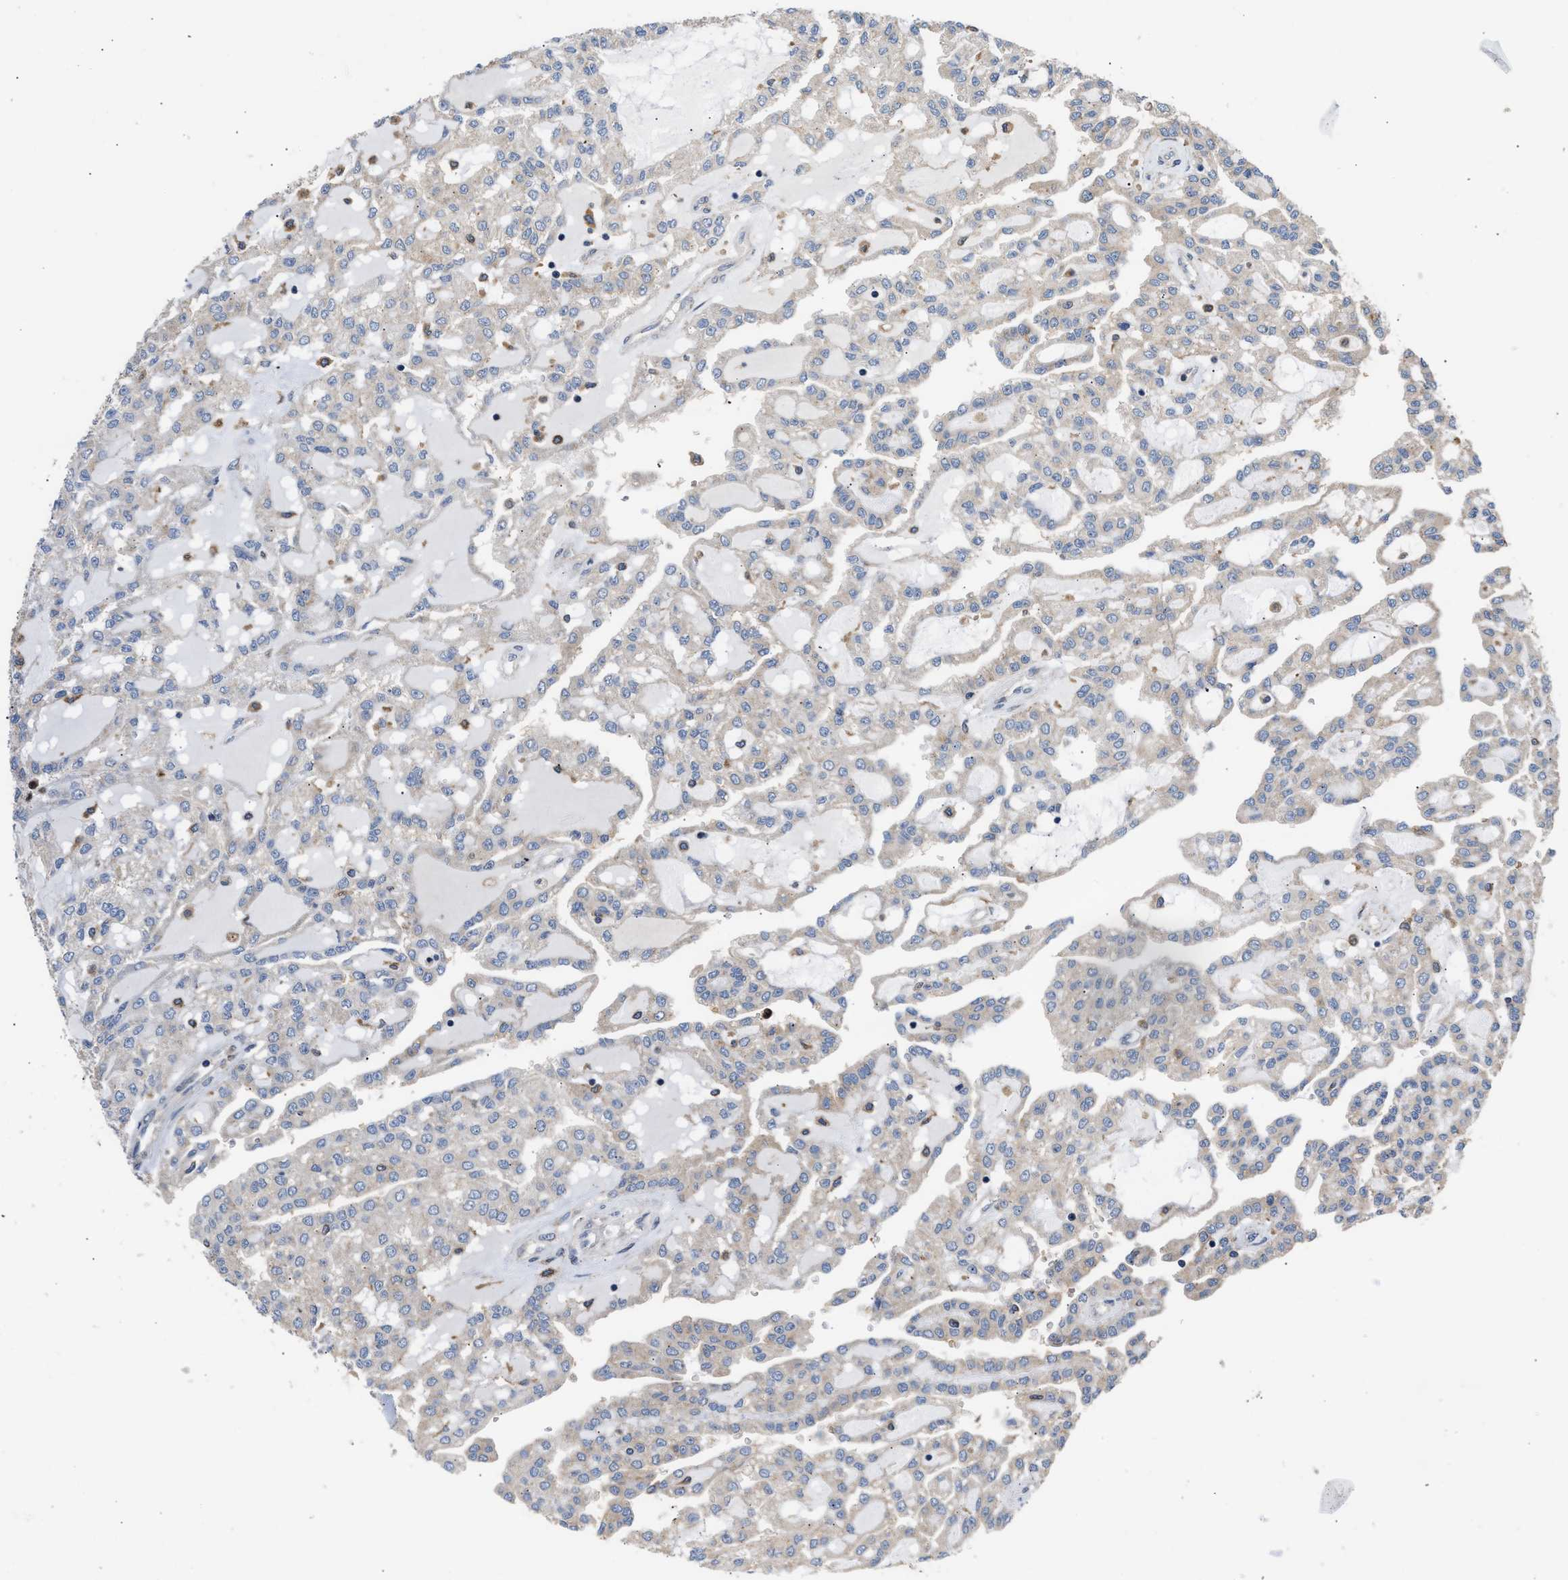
{"staining": {"intensity": "negative", "quantity": "none", "location": "none"}, "tissue": "renal cancer", "cell_type": "Tumor cells", "image_type": "cancer", "snomed": [{"axis": "morphology", "description": "Adenocarcinoma, NOS"}, {"axis": "topography", "description": "Kidney"}], "caption": "An immunohistochemistry histopathology image of renal adenocarcinoma is shown. There is no staining in tumor cells of renal adenocarcinoma.", "gene": "RAB31", "patient": {"sex": "male", "age": 63}}